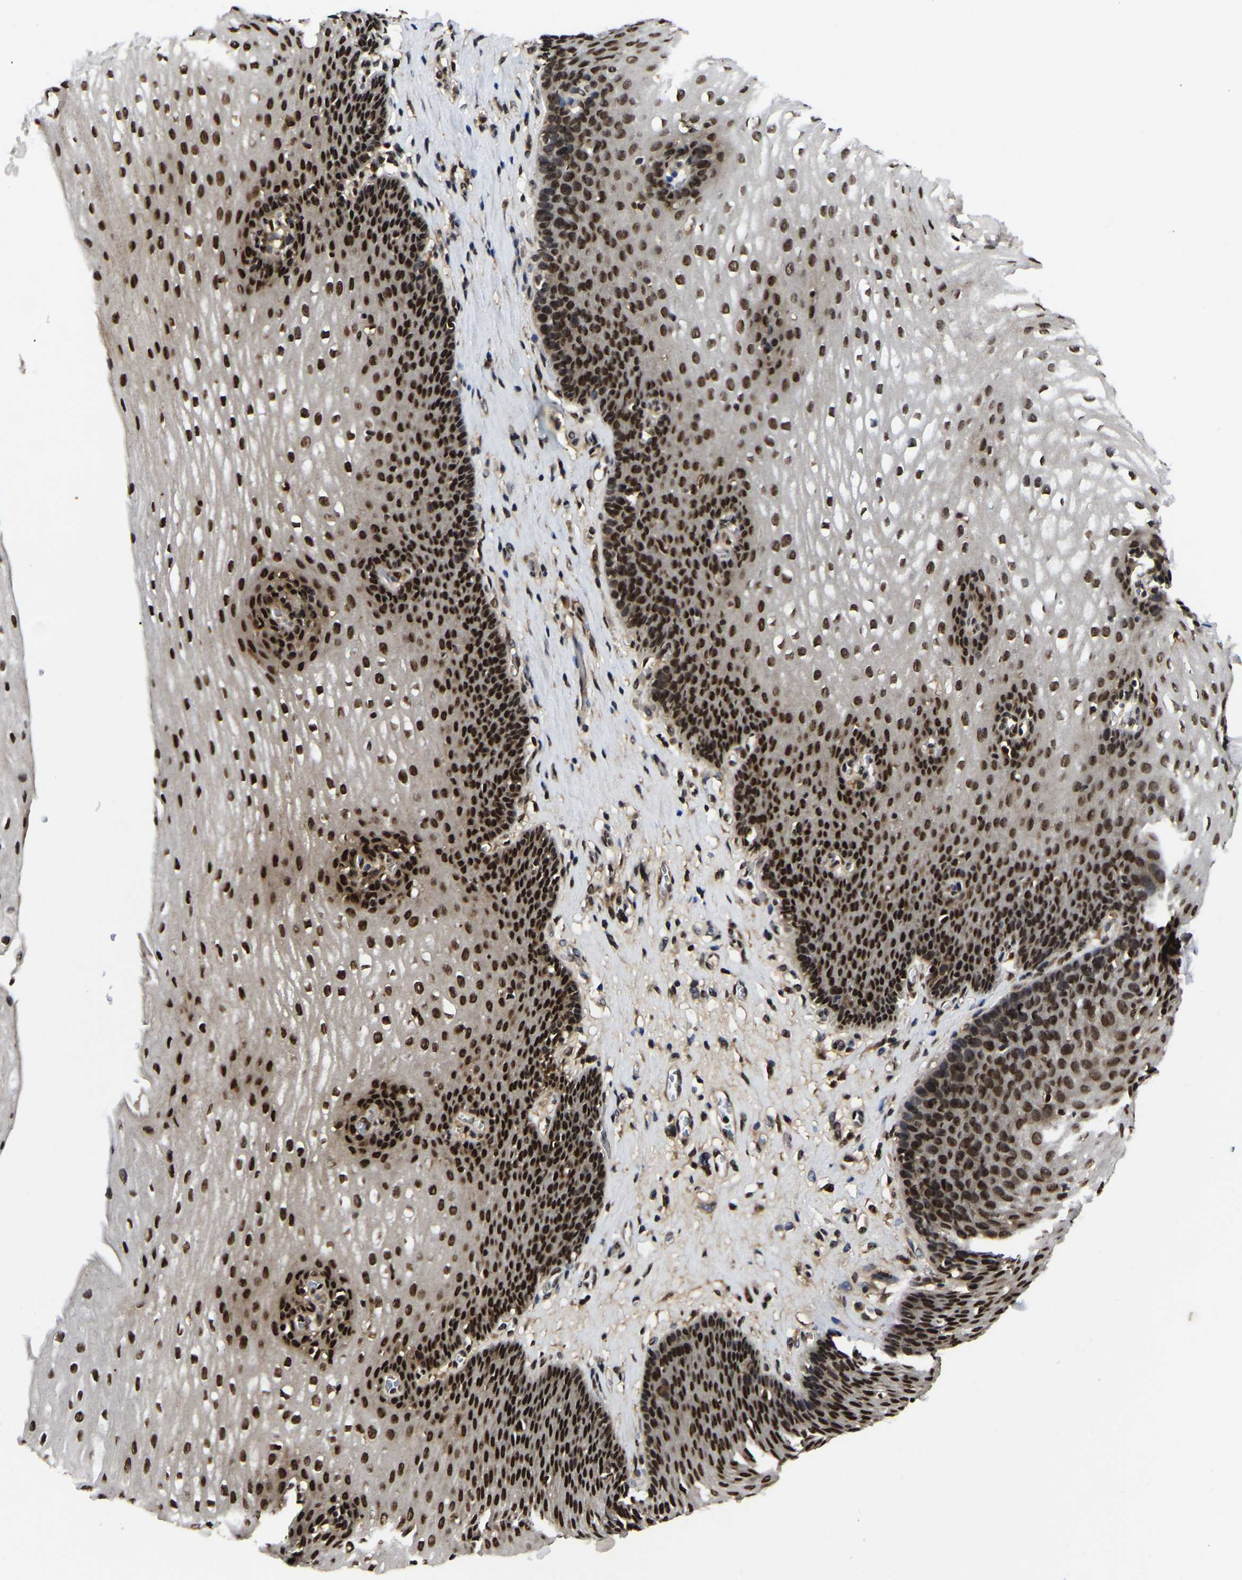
{"staining": {"intensity": "strong", "quantity": ">75%", "location": "nuclear"}, "tissue": "esophagus", "cell_type": "Squamous epithelial cells", "image_type": "normal", "snomed": [{"axis": "morphology", "description": "Normal tissue, NOS"}, {"axis": "topography", "description": "Esophagus"}], "caption": "Immunohistochemistry of normal human esophagus demonstrates high levels of strong nuclear expression in about >75% of squamous epithelial cells.", "gene": "TRIM35", "patient": {"sex": "male", "age": 48}}